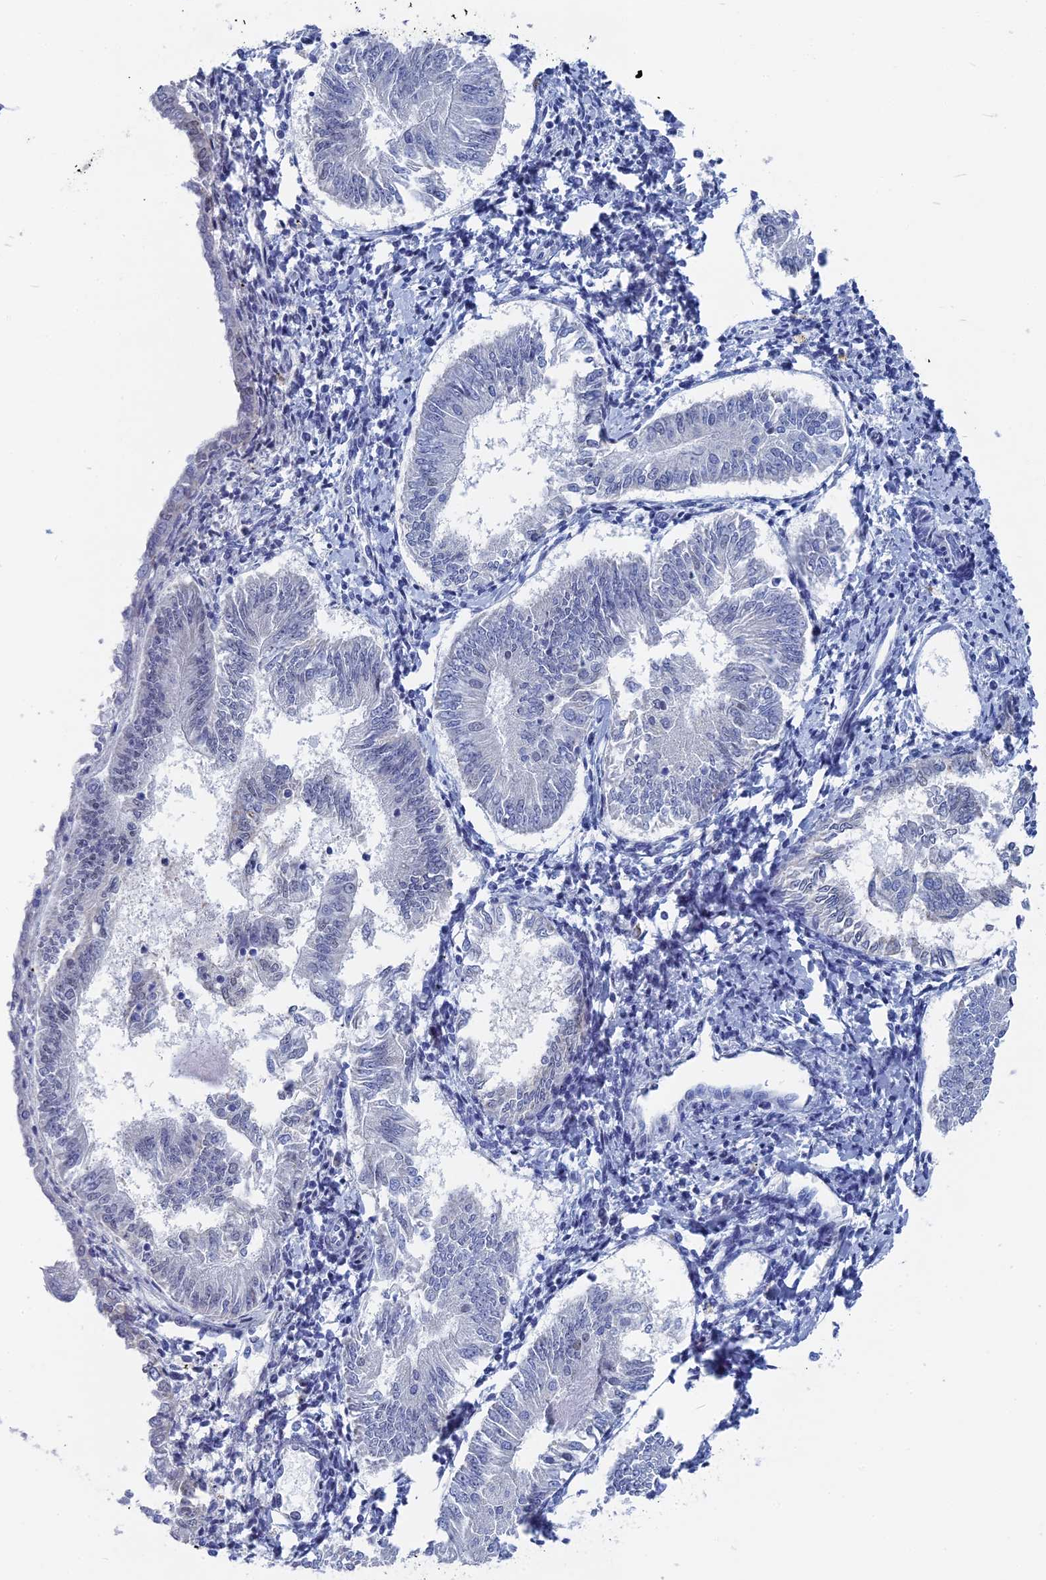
{"staining": {"intensity": "negative", "quantity": "none", "location": "none"}, "tissue": "endometrial cancer", "cell_type": "Tumor cells", "image_type": "cancer", "snomed": [{"axis": "morphology", "description": "Adenocarcinoma, NOS"}, {"axis": "topography", "description": "Endometrium"}], "caption": "Immunohistochemistry (IHC) of human endometrial cancer shows no positivity in tumor cells.", "gene": "HIGD1A", "patient": {"sex": "female", "age": 58}}